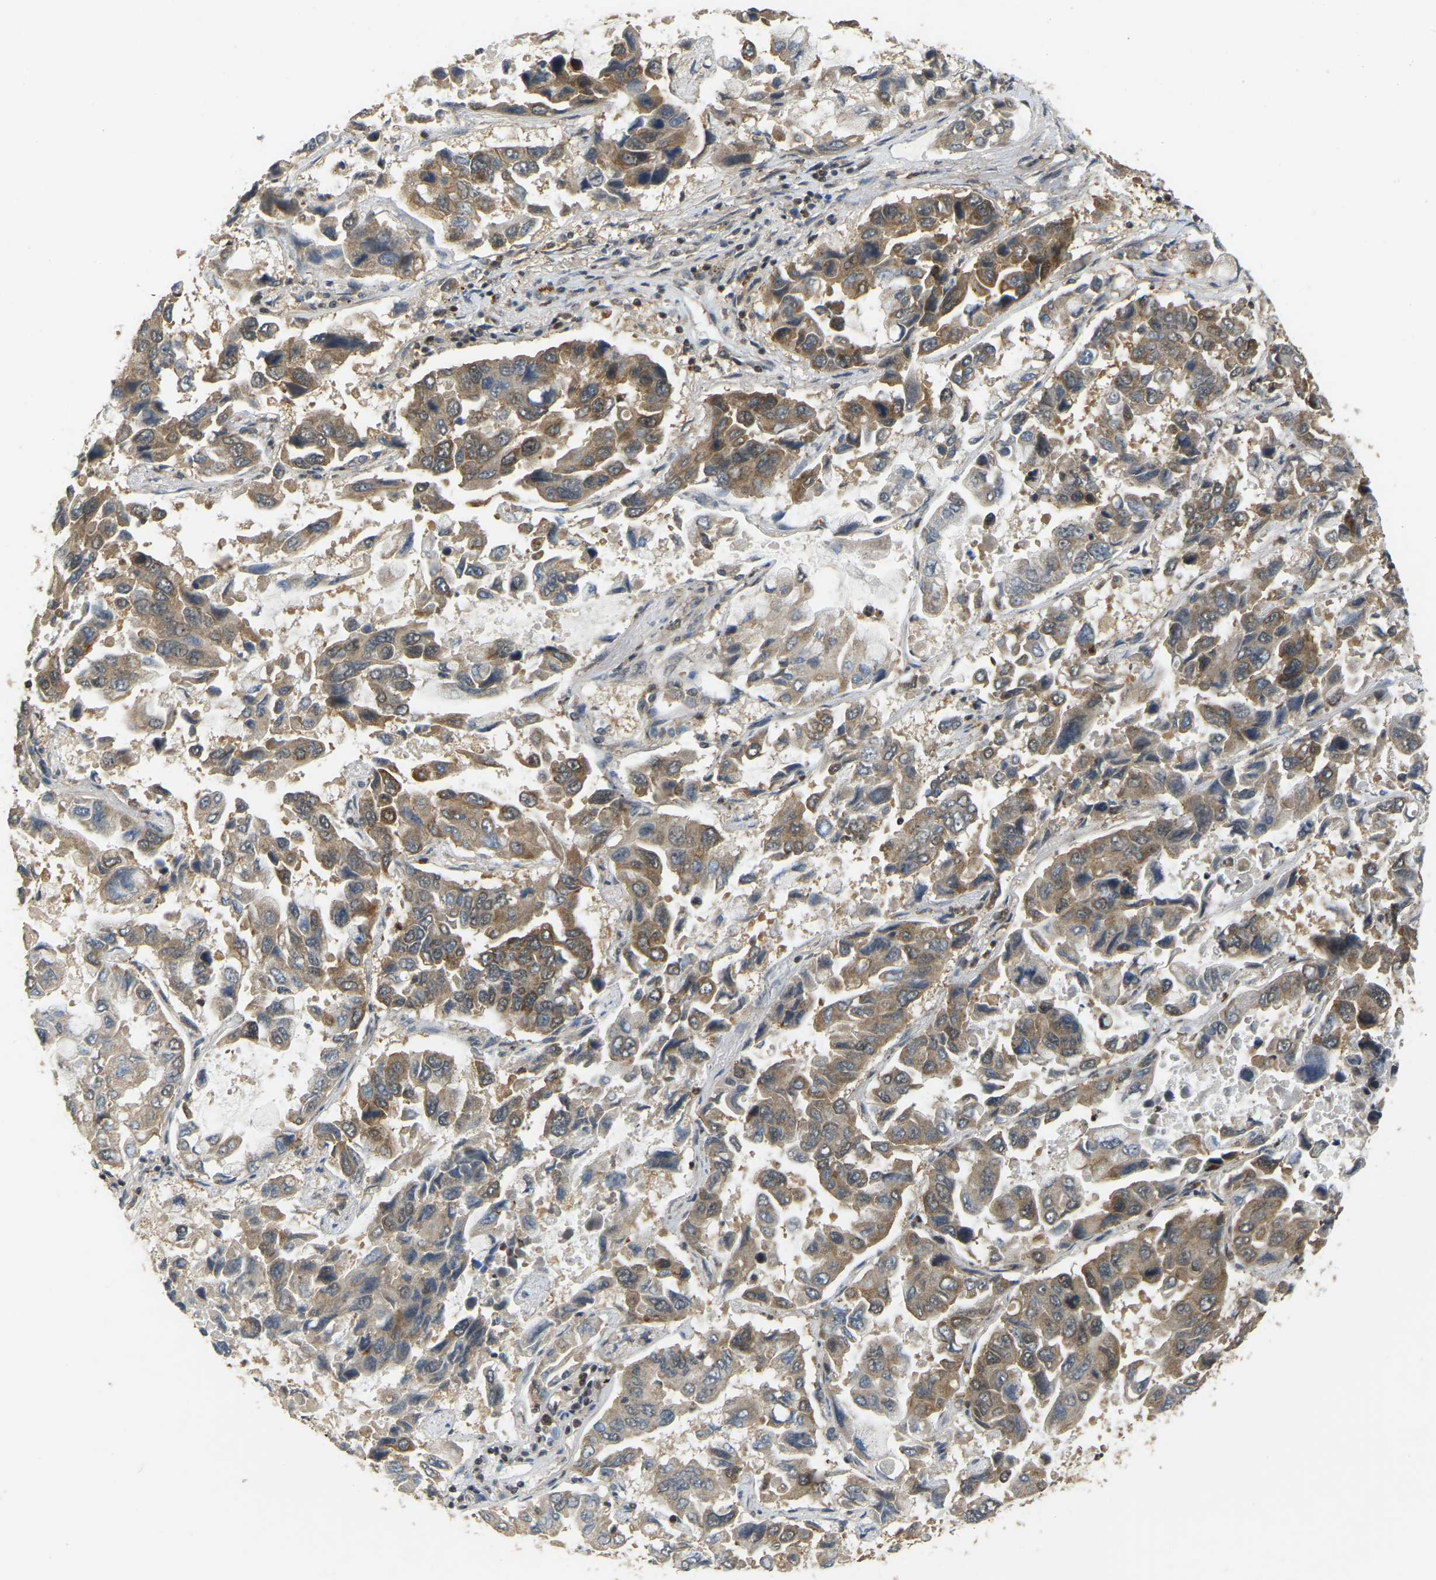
{"staining": {"intensity": "moderate", "quantity": ">75%", "location": "cytoplasmic/membranous"}, "tissue": "lung cancer", "cell_type": "Tumor cells", "image_type": "cancer", "snomed": [{"axis": "morphology", "description": "Adenocarcinoma, NOS"}, {"axis": "topography", "description": "Lung"}], "caption": "Lung adenocarcinoma stained for a protein (brown) demonstrates moderate cytoplasmic/membranous positive expression in about >75% of tumor cells.", "gene": "BRF2", "patient": {"sex": "male", "age": 64}}